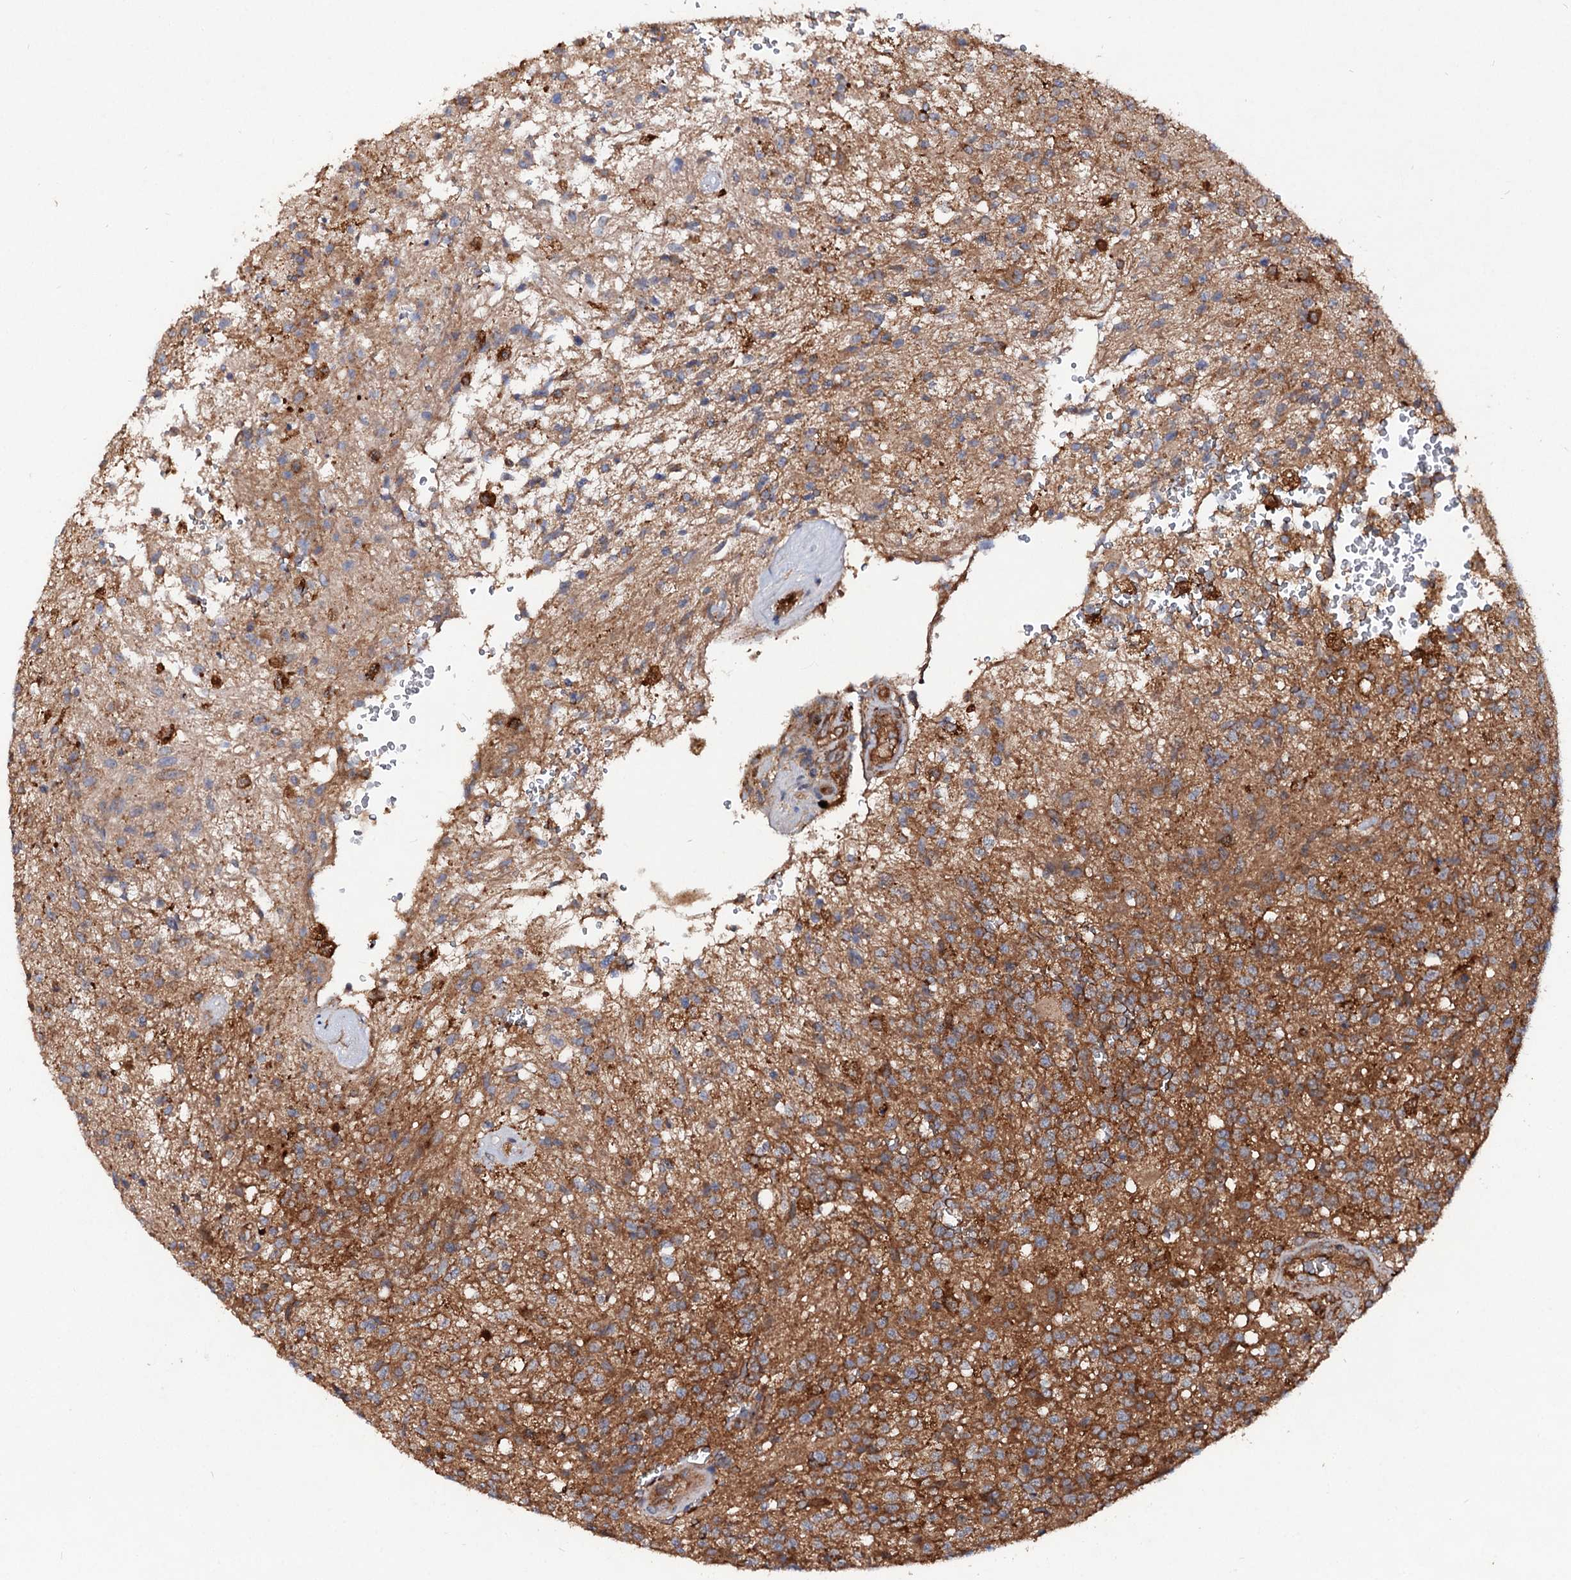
{"staining": {"intensity": "moderate", "quantity": ">75%", "location": "cytoplasmic/membranous"}, "tissue": "glioma", "cell_type": "Tumor cells", "image_type": "cancer", "snomed": [{"axis": "morphology", "description": "Glioma, malignant, High grade"}, {"axis": "topography", "description": "Brain"}], "caption": "Malignant high-grade glioma stained with a brown dye displays moderate cytoplasmic/membranous positive expression in approximately >75% of tumor cells.", "gene": "VPS29", "patient": {"sex": "male", "age": 56}}